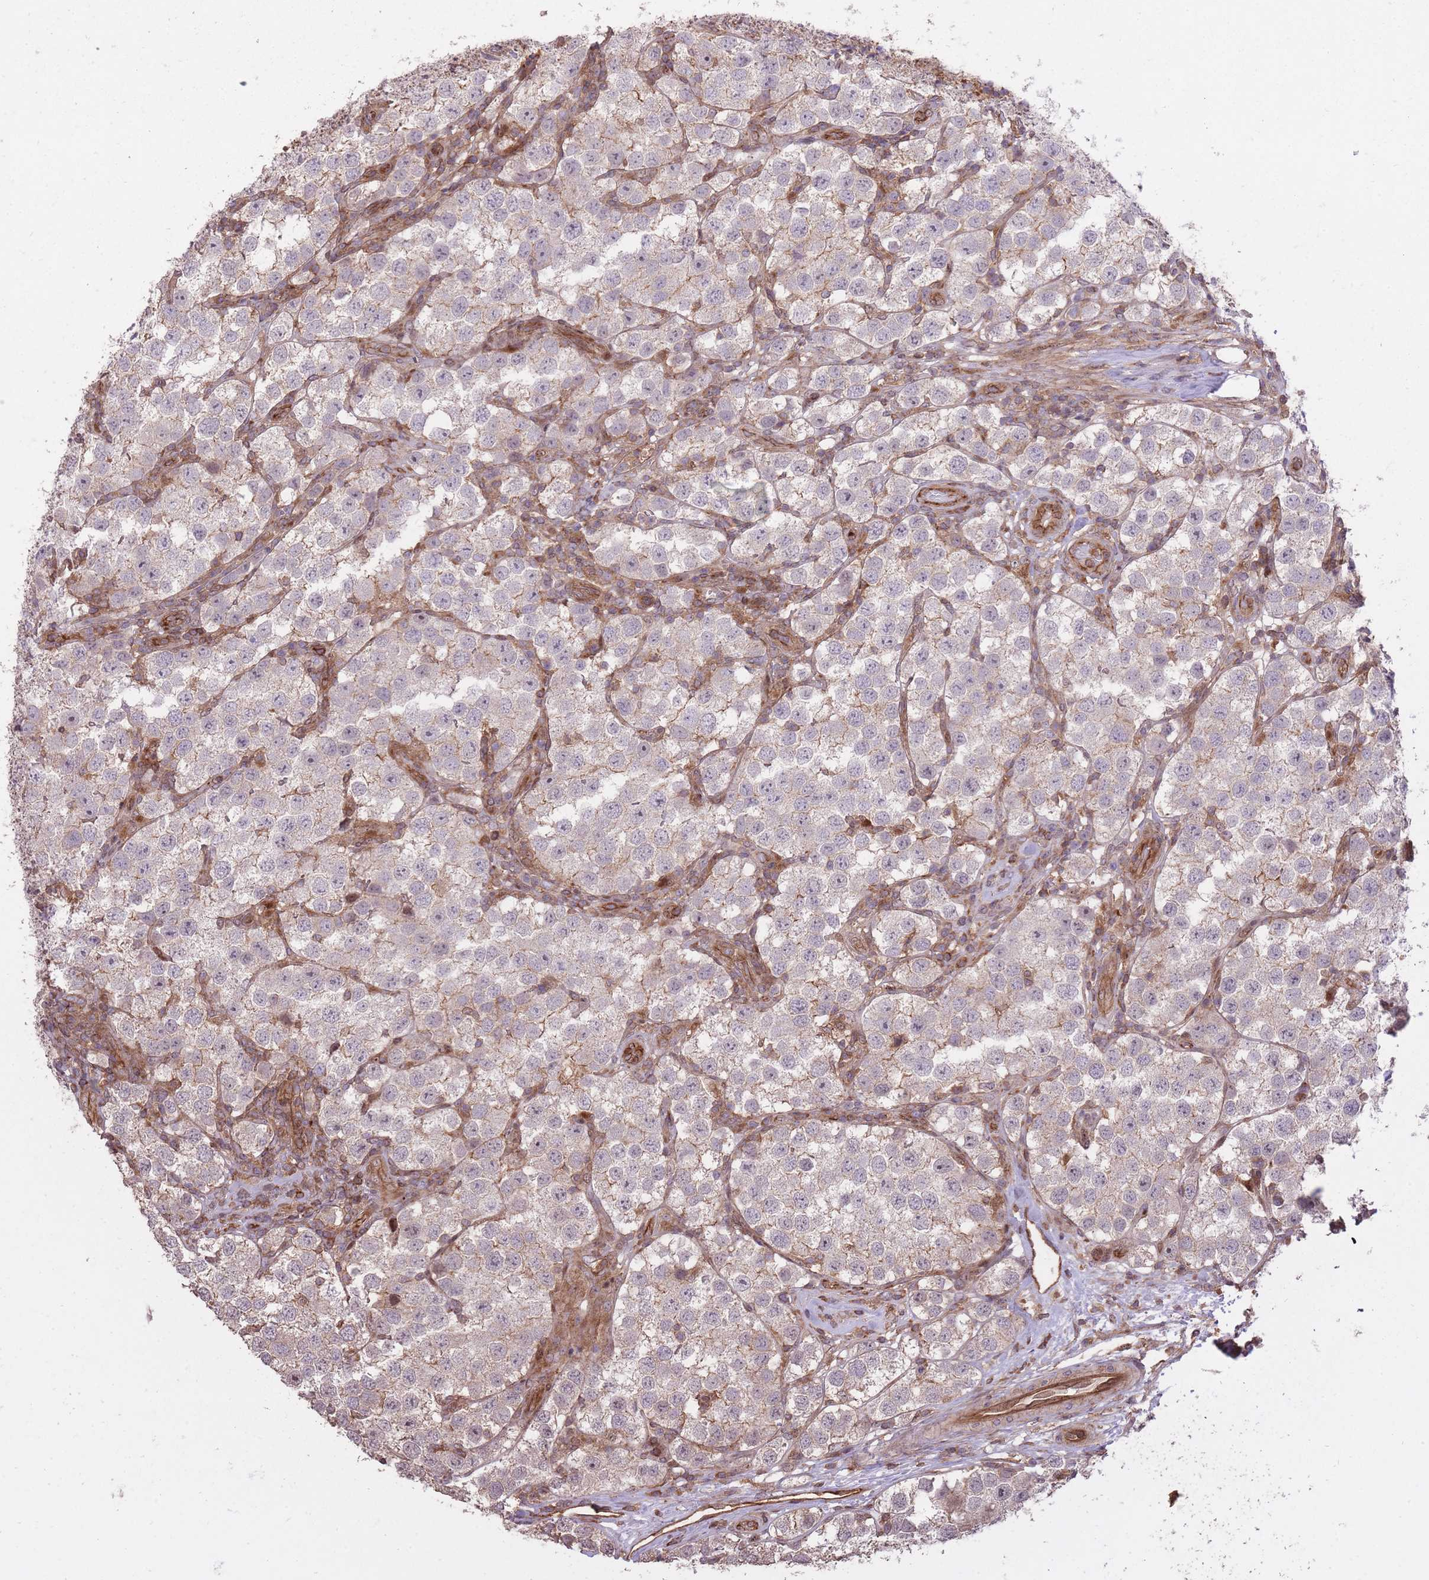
{"staining": {"intensity": "negative", "quantity": "none", "location": "none"}, "tissue": "testis cancer", "cell_type": "Tumor cells", "image_type": "cancer", "snomed": [{"axis": "morphology", "description": "Seminoma, NOS"}, {"axis": "topography", "description": "Testis"}], "caption": "Tumor cells are negative for protein expression in human testis cancer (seminoma). (DAB (3,3'-diaminobenzidine) immunohistochemistry (IHC) with hematoxylin counter stain).", "gene": "PLD1", "patient": {"sex": "male", "age": 37}}